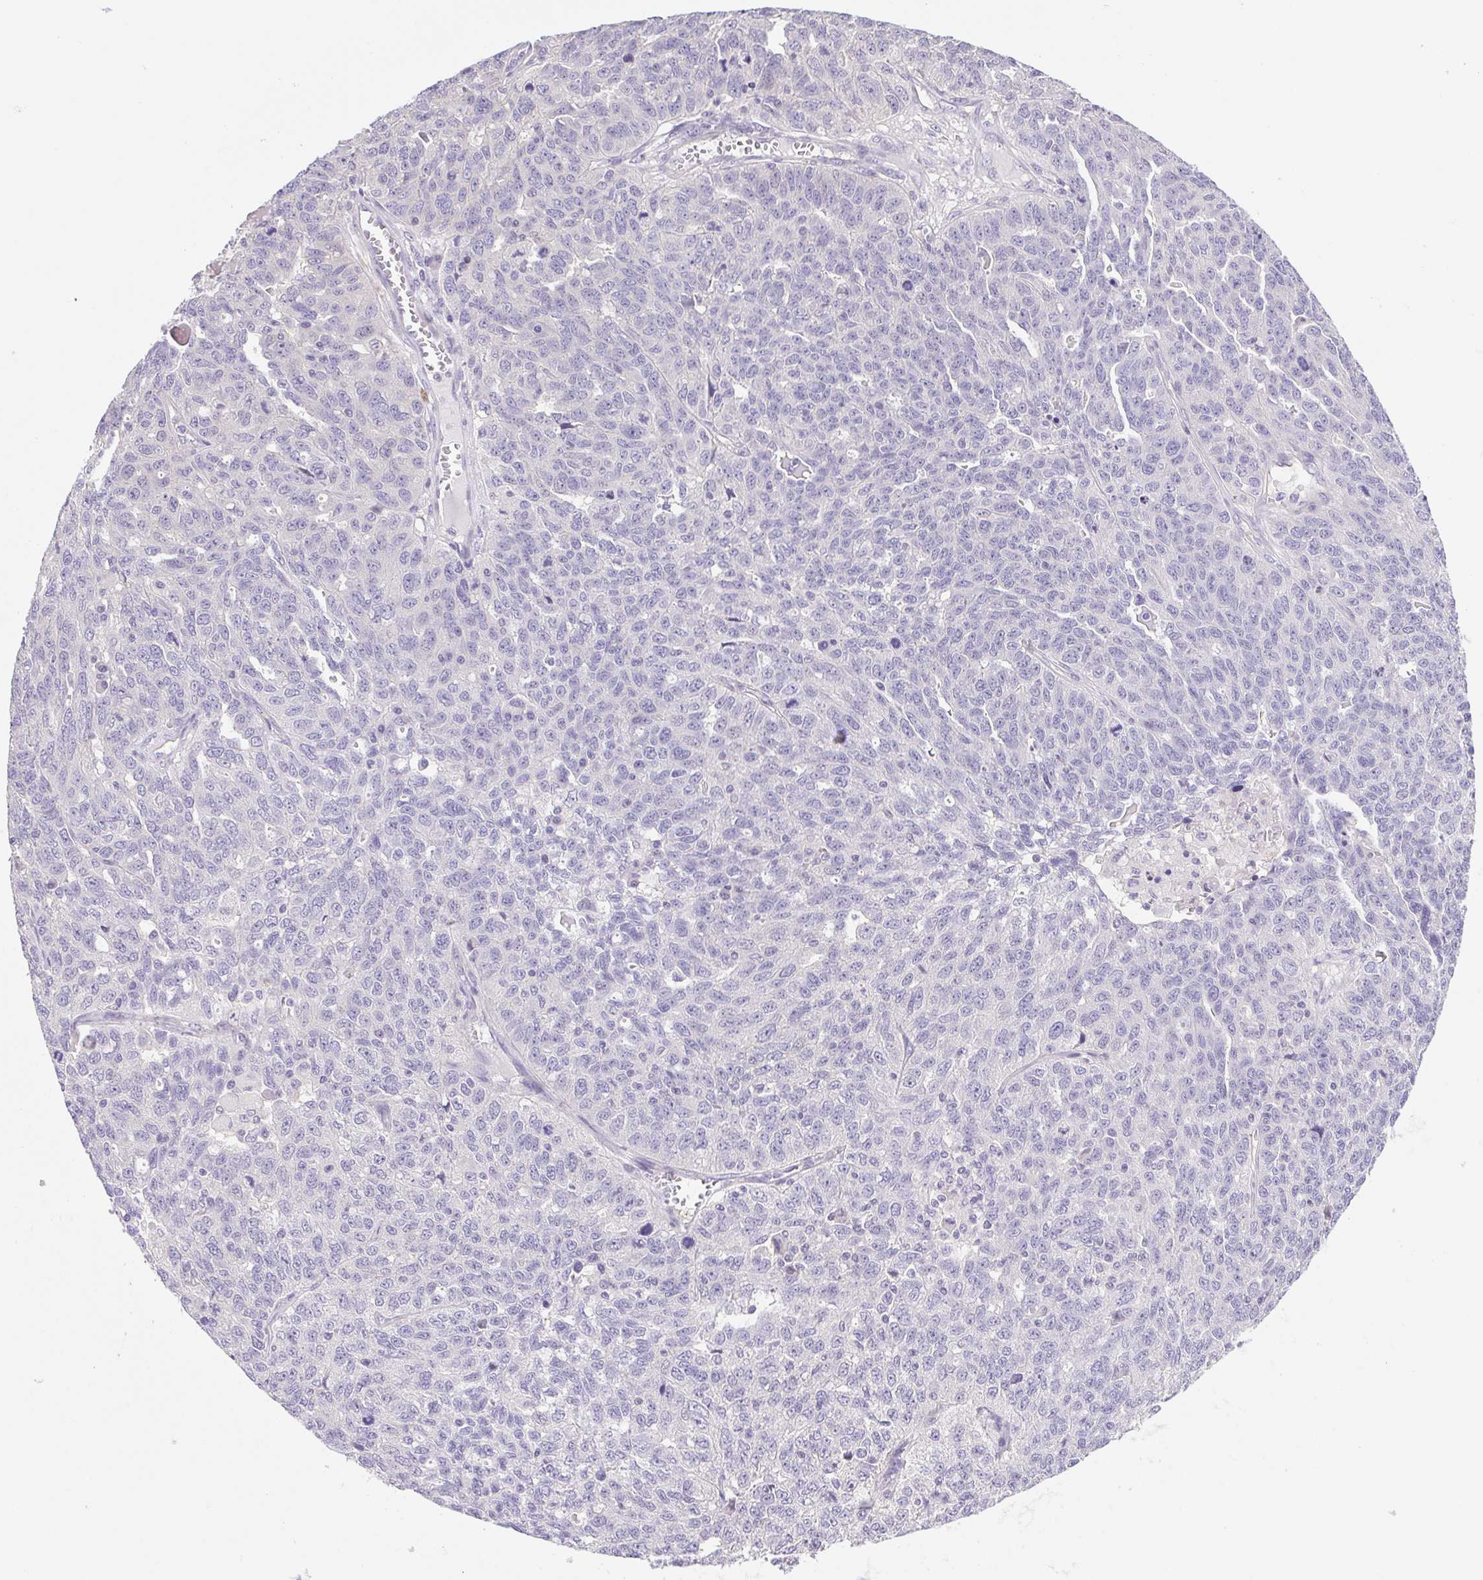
{"staining": {"intensity": "negative", "quantity": "none", "location": "none"}, "tissue": "ovarian cancer", "cell_type": "Tumor cells", "image_type": "cancer", "snomed": [{"axis": "morphology", "description": "Cystadenocarcinoma, serous, NOS"}, {"axis": "topography", "description": "Ovary"}], "caption": "IHC of ovarian cancer (serous cystadenocarcinoma) exhibits no expression in tumor cells.", "gene": "FAM177B", "patient": {"sex": "female", "age": 71}}